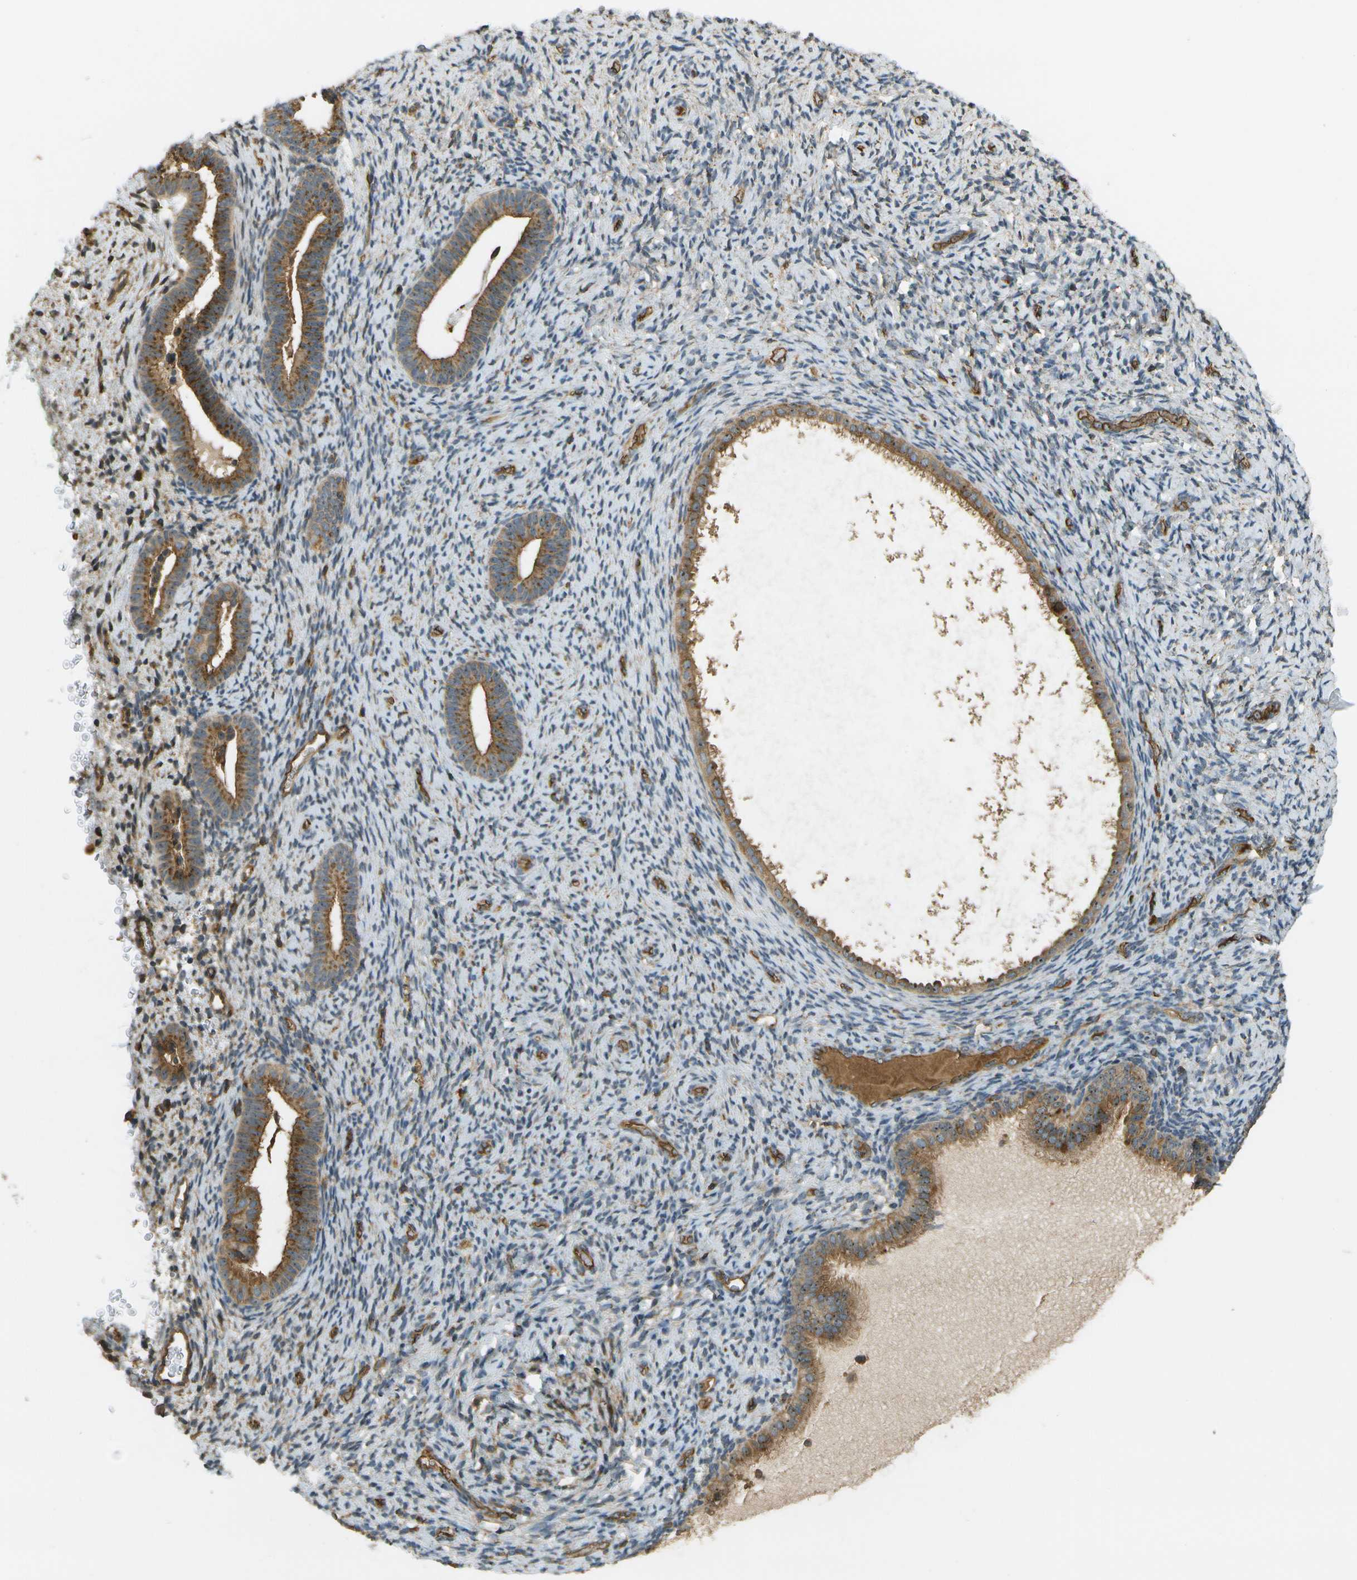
{"staining": {"intensity": "weak", "quantity": "<25%", "location": "cytoplasmic/membranous"}, "tissue": "endometrium", "cell_type": "Cells in endometrial stroma", "image_type": "normal", "snomed": [{"axis": "morphology", "description": "Normal tissue, NOS"}, {"axis": "topography", "description": "Endometrium"}], "caption": "This is an immunohistochemistry (IHC) photomicrograph of benign human endometrium. There is no staining in cells in endometrial stroma.", "gene": "LRP12", "patient": {"sex": "female", "age": 51}}